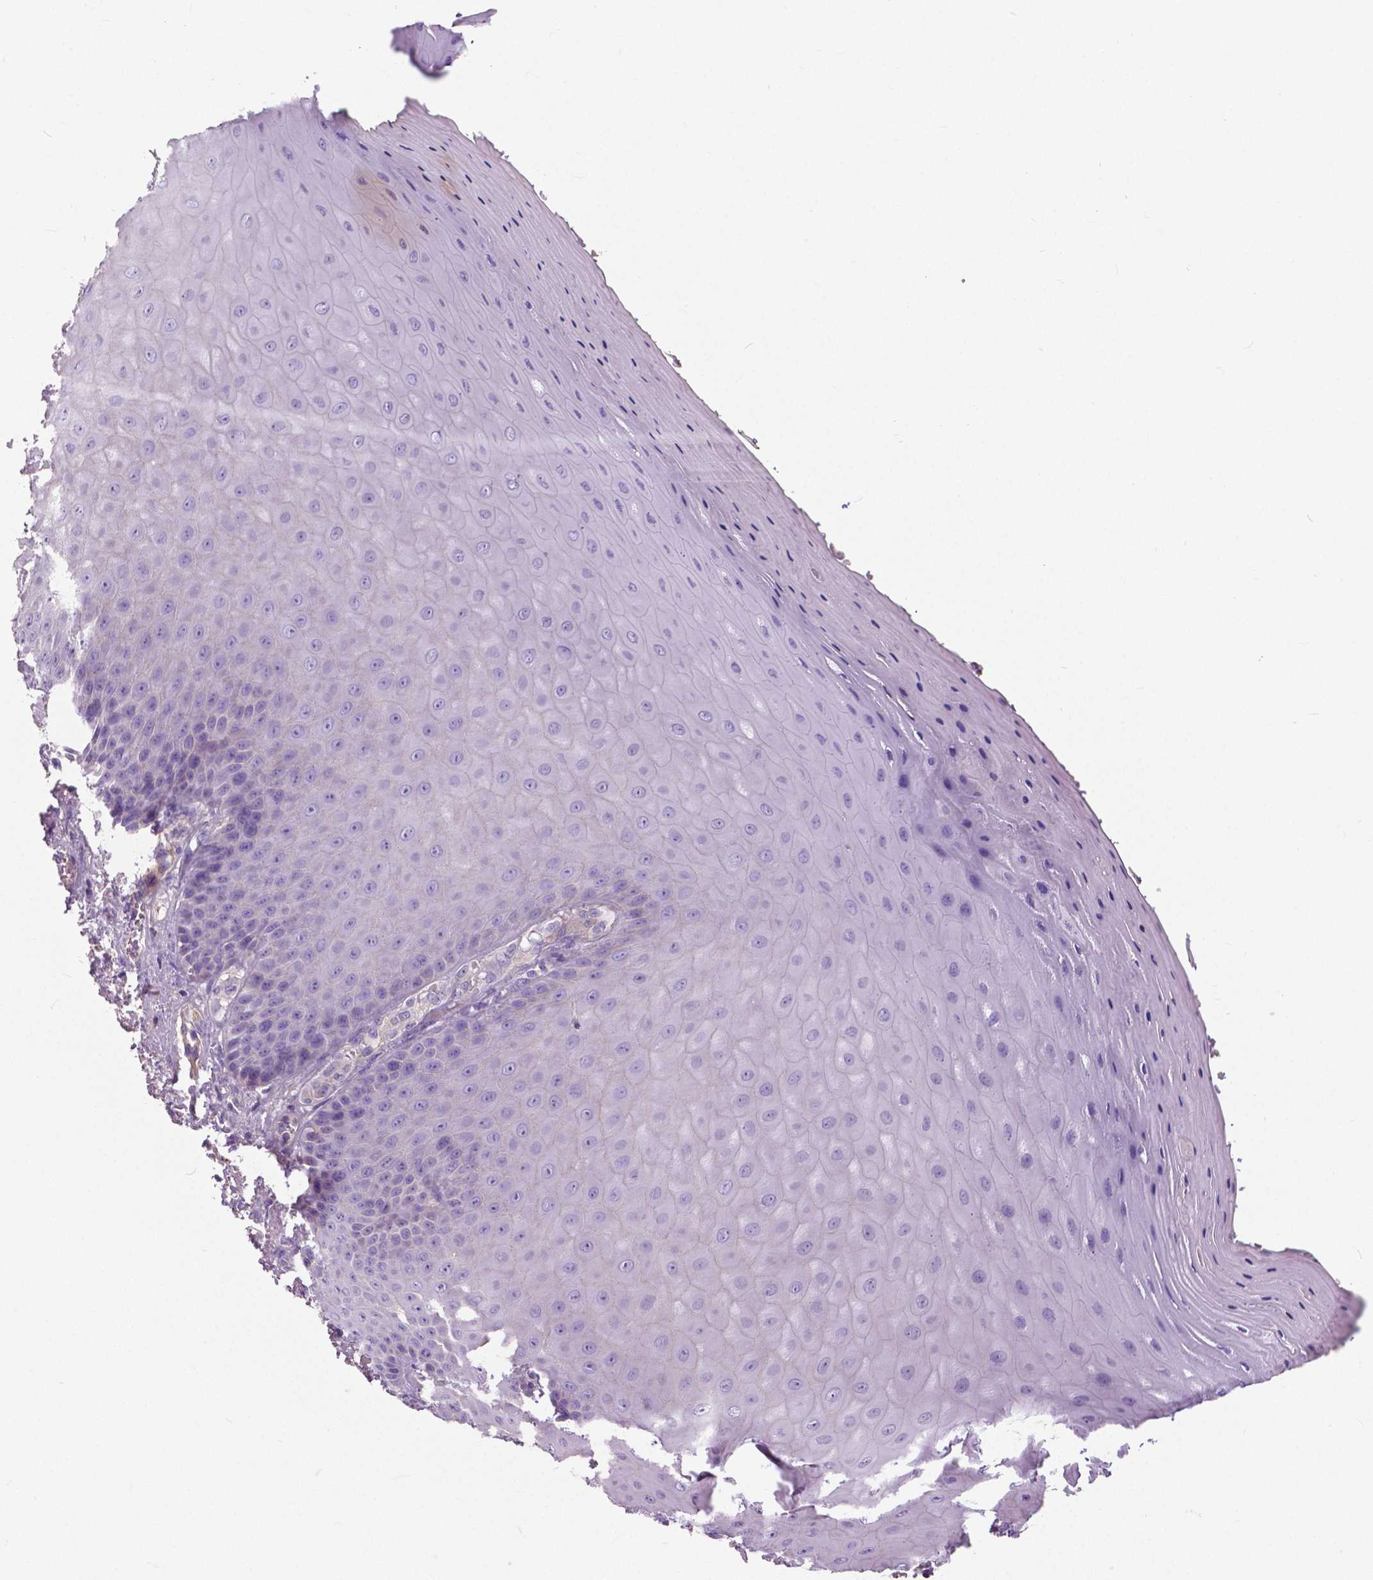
{"staining": {"intensity": "negative", "quantity": "none", "location": "none"}, "tissue": "vagina", "cell_type": "Squamous epithelial cells", "image_type": "normal", "snomed": [{"axis": "morphology", "description": "Normal tissue, NOS"}, {"axis": "topography", "description": "Vagina"}], "caption": "A micrograph of human vagina is negative for staining in squamous epithelial cells. Brightfield microscopy of immunohistochemistry stained with DAB (3,3'-diaminobenzidine) (brown) and hematoxylin (blue), captured at high magnification.", "gene": "ANXA13", "patient": {"sex": "female", "age": 83}}